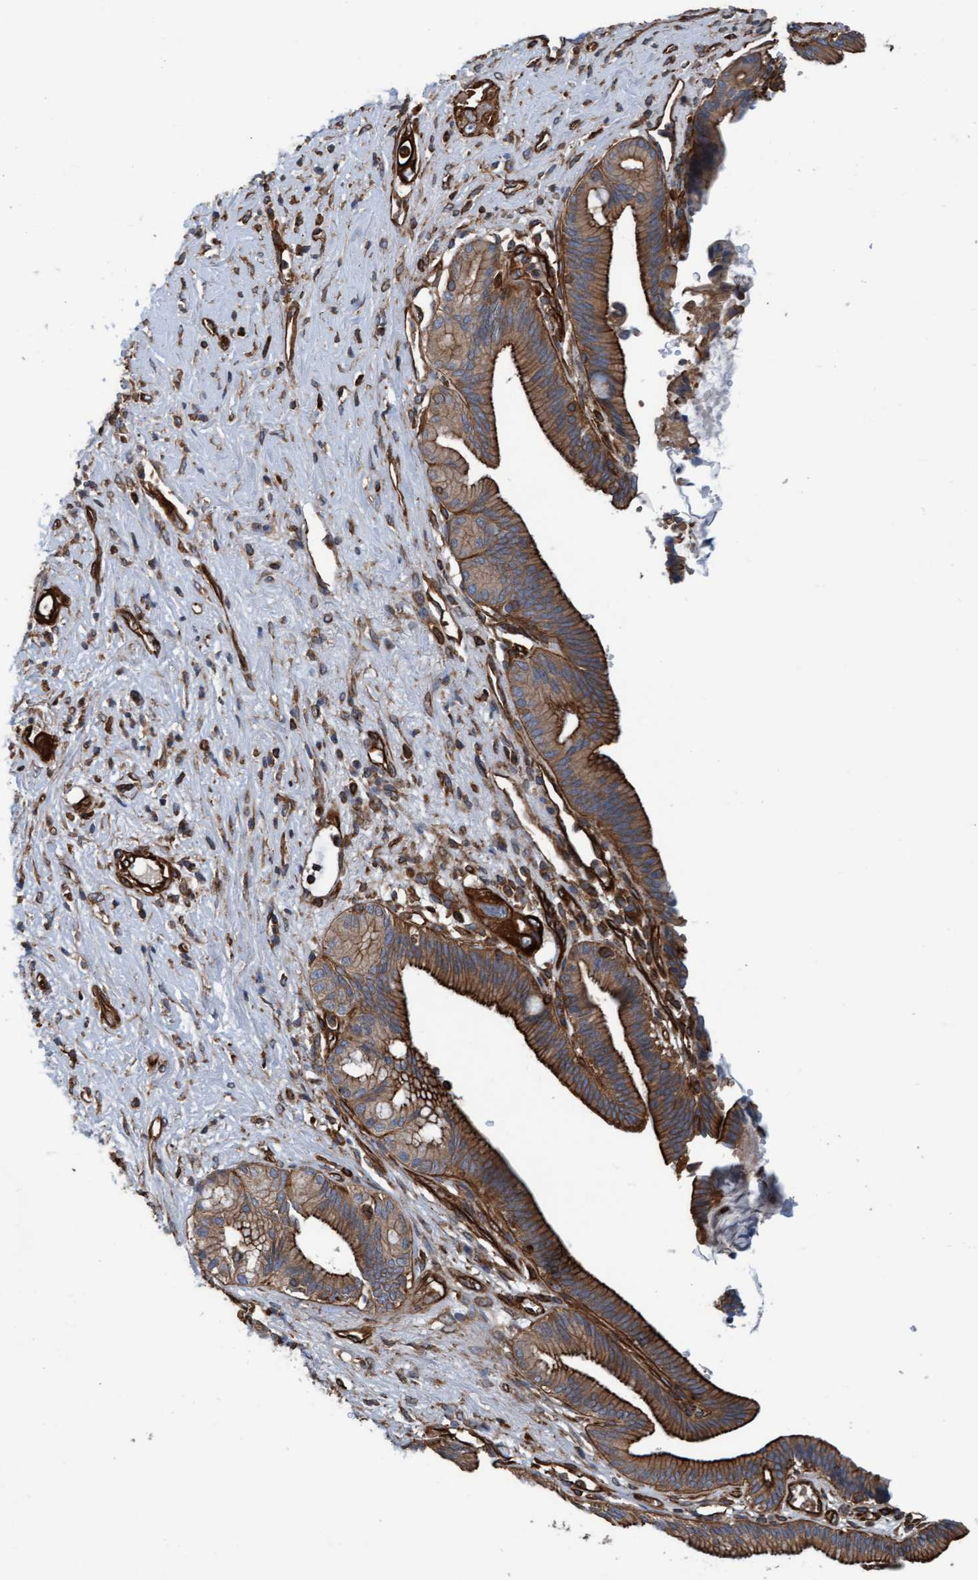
{"staining": {"intensity": "strong", "quantity": ">75%", "location": "cytoplasmic/membranous"}, "tissue": "pancreatic cancer", "cell_type": "Tumor cells", "image_type": "cancer", "snomed": [{"axis": "morphology", "description": "Adenocarcinoma, NOS"}, {"axis": "topography", "description": "Pancreas"}], "caption": "Strong cytoplasmic/membranous protein staining is identified in approximately >75% of tumor cells in pancreatic adenocarcinoma. Immunohistochemistry stains the protein of interest in brown and the nuclei are stained blue.", "gene": "STXBP4", "patient": {"sex": "male", "age": 59}}